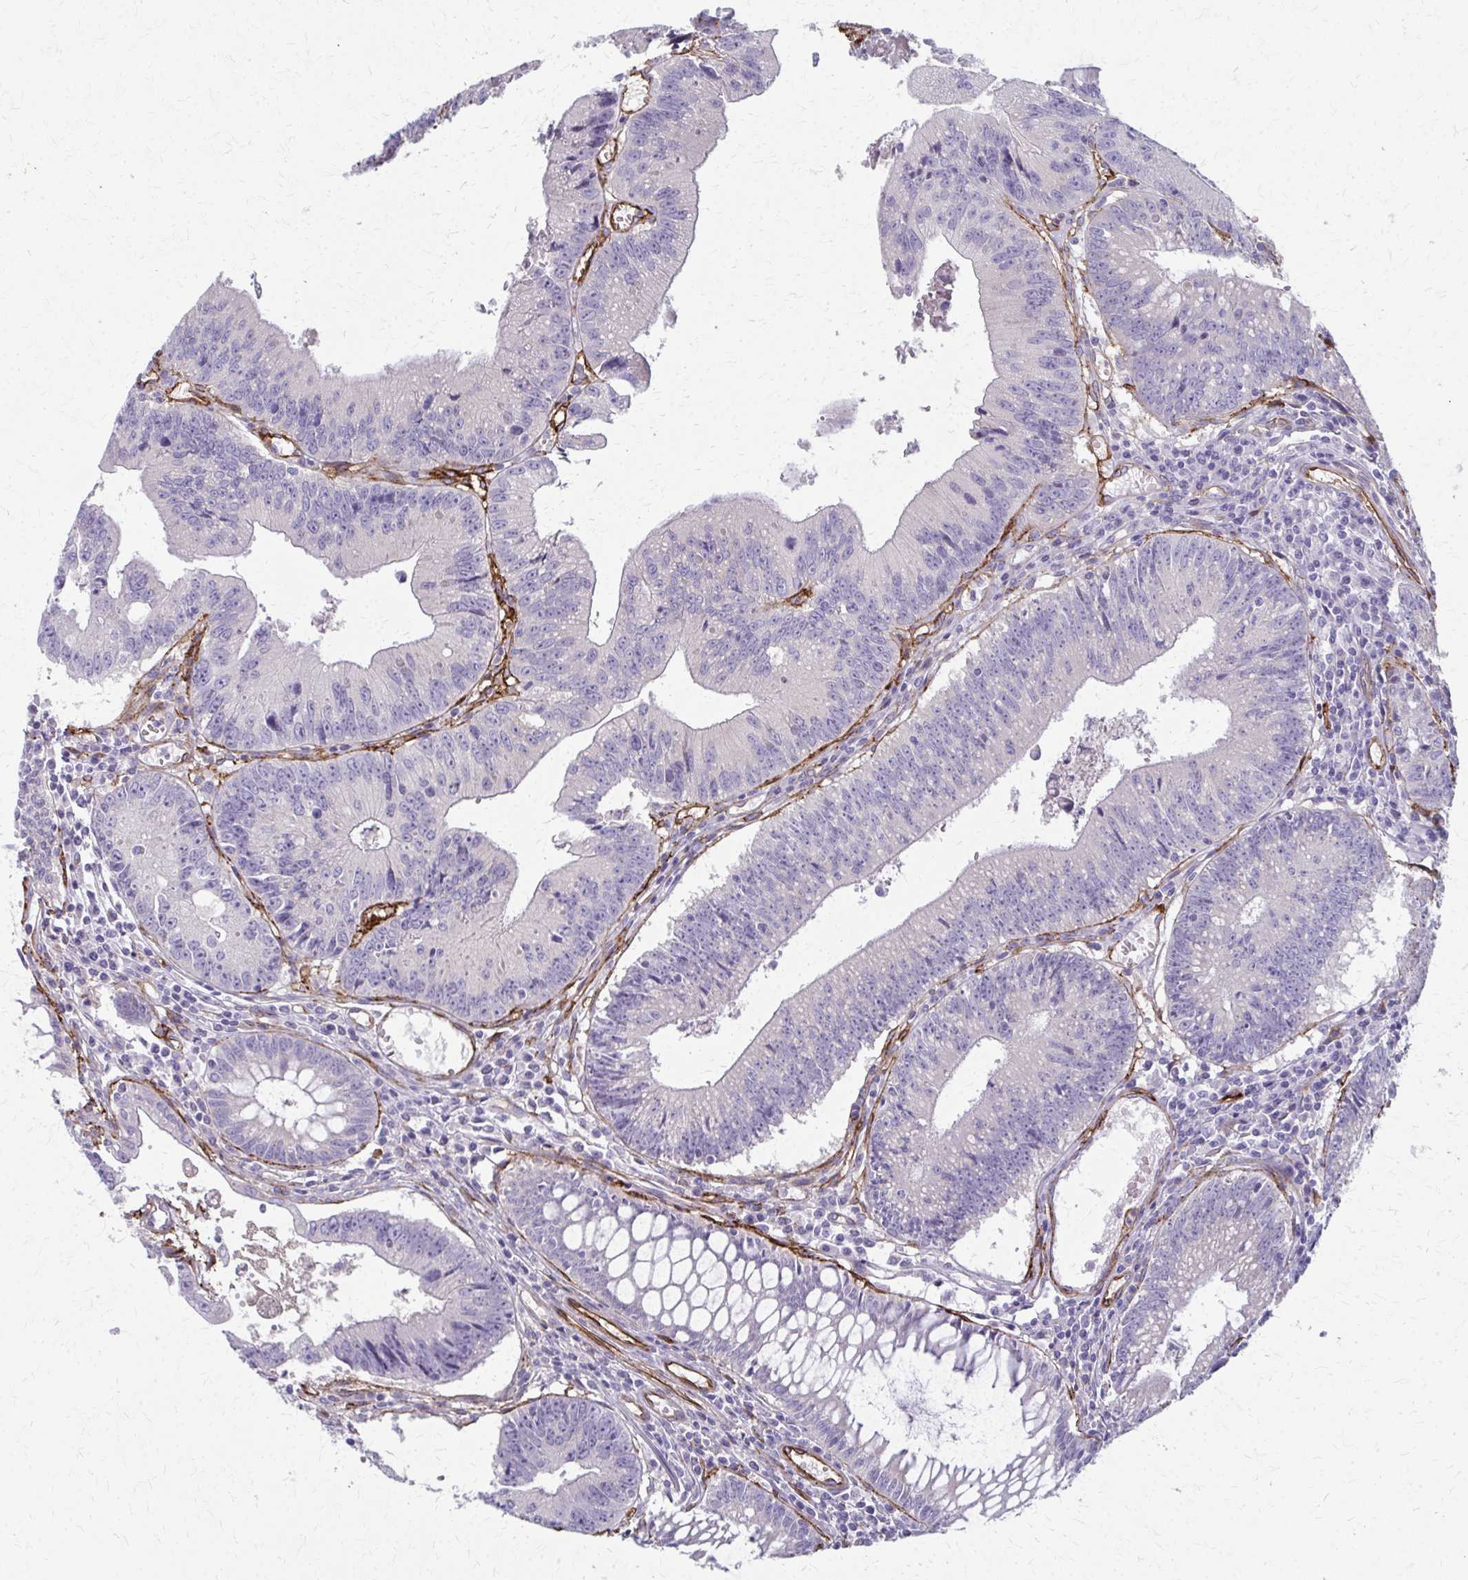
{"staining": {"intensity": "negative", "quantity": "none", "location": "none"}, "tissue": "colorectal cancer", "cell_type": "Tumor cells", "image_type": "cancer", "snomed": [{"axis": "morphology", "description": "Adenocarcinoma, NOS"}, {"axis": "topography", "description": "Rectum"}], "caption": "This is an immunohistochemistry histopathology image of human colorectal cancer. There is no staining in tumor cells.", "gene": "ADIPOQ", "patient": {"sex": "female", "age": 81}}